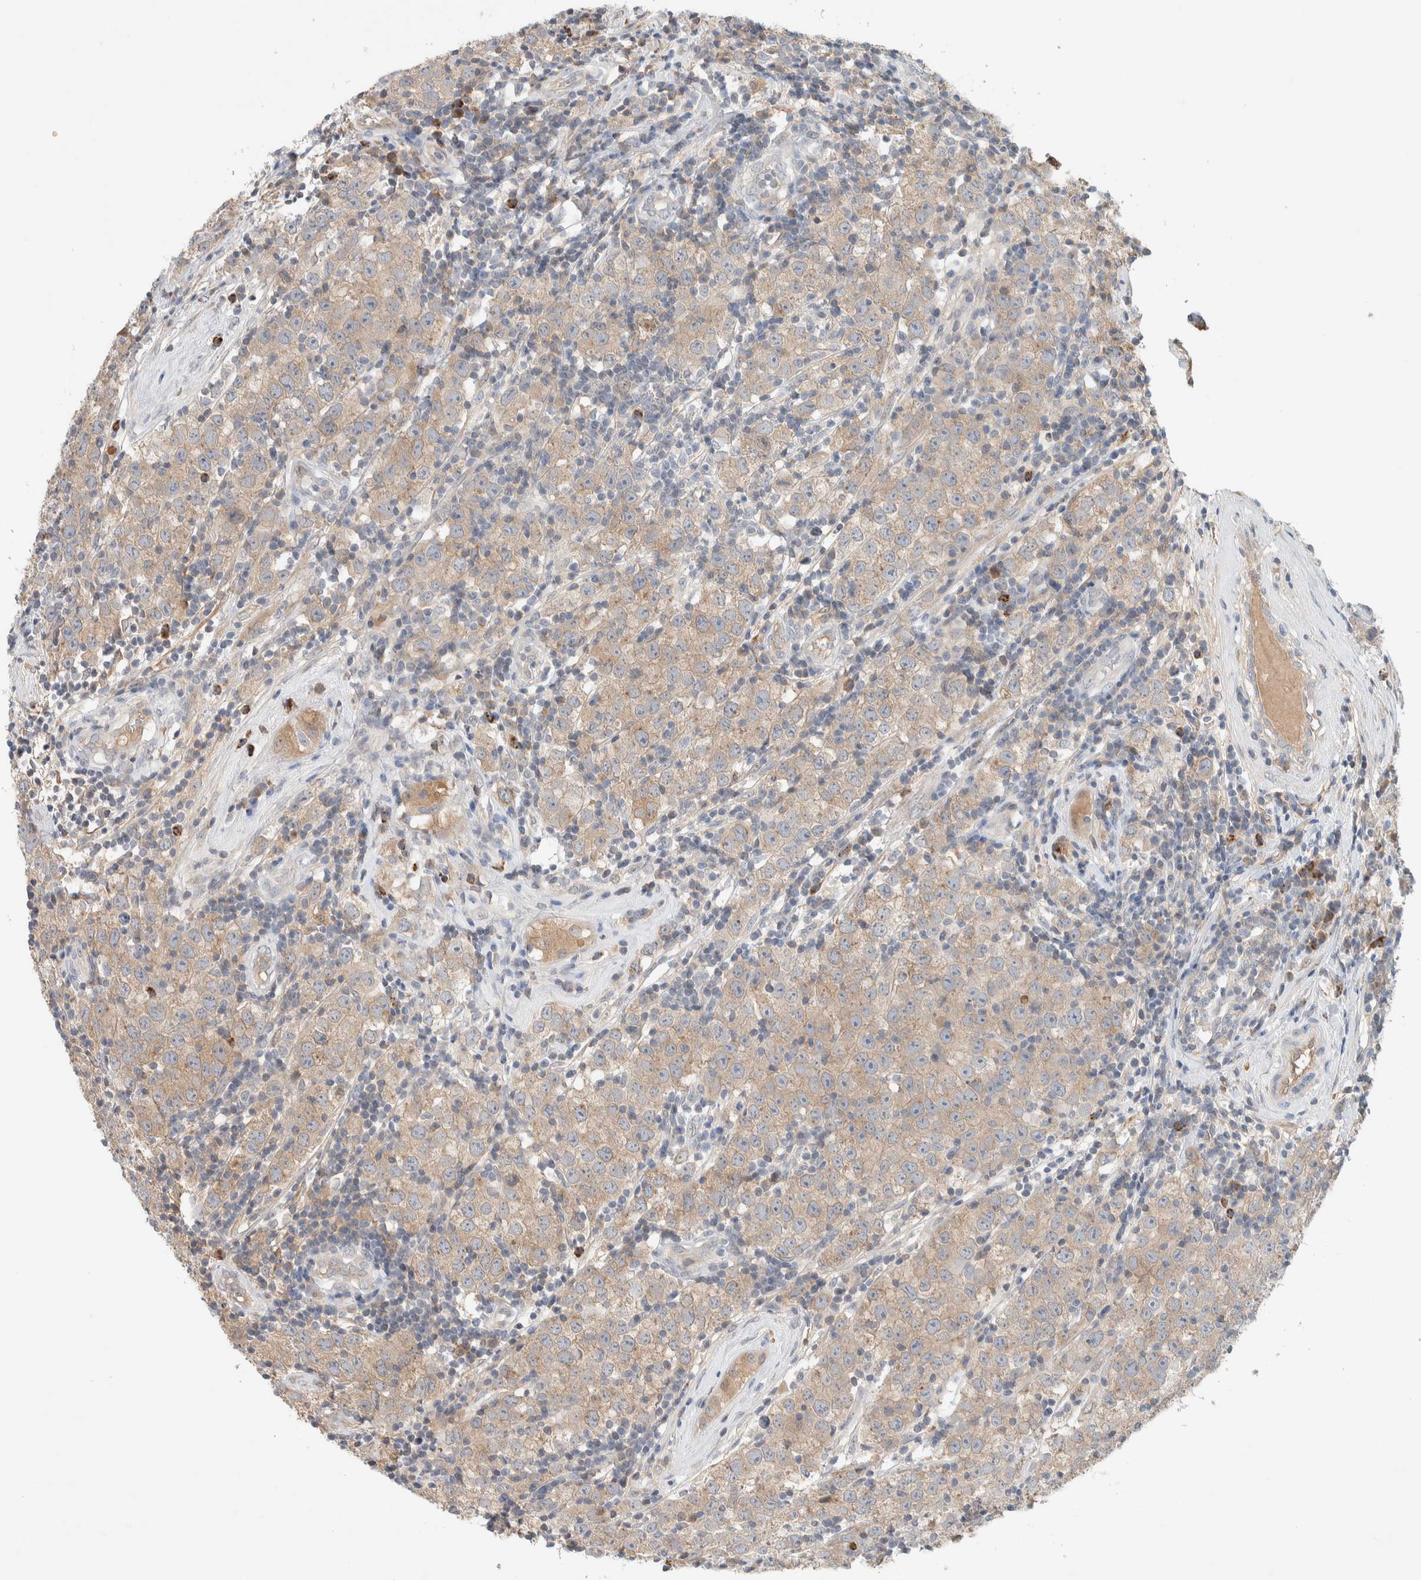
{"staining": {"intensity": "weak", "quantity": "25%-75%", "location": "cytoplasmic/membranous"}, "tissue": "testis cancer", "cell_type": "Tumor cells", "image_type": "cancer", "snomed": [{"axis": "morphology", "description": "Seminoma, NOS"}, {"axis": "morphology", "description": "Carcinoma, Embryonal, NOS"}, {"axis": "topography", "description": "Testis"}], "caption": "Immunohistochemistry (IHC) (DAB (3,3'-diaminobenzidine)) staining of human testis cancer (seminoma) shows weak cytoplasmic/membranous protein staining in approximately 25%-75% of tumor cells. (DAB = brown stain, brightfield microscopy at high magnification).", "gene": "DEPTOR", "patient": {"sex": "male", "age": 28}}